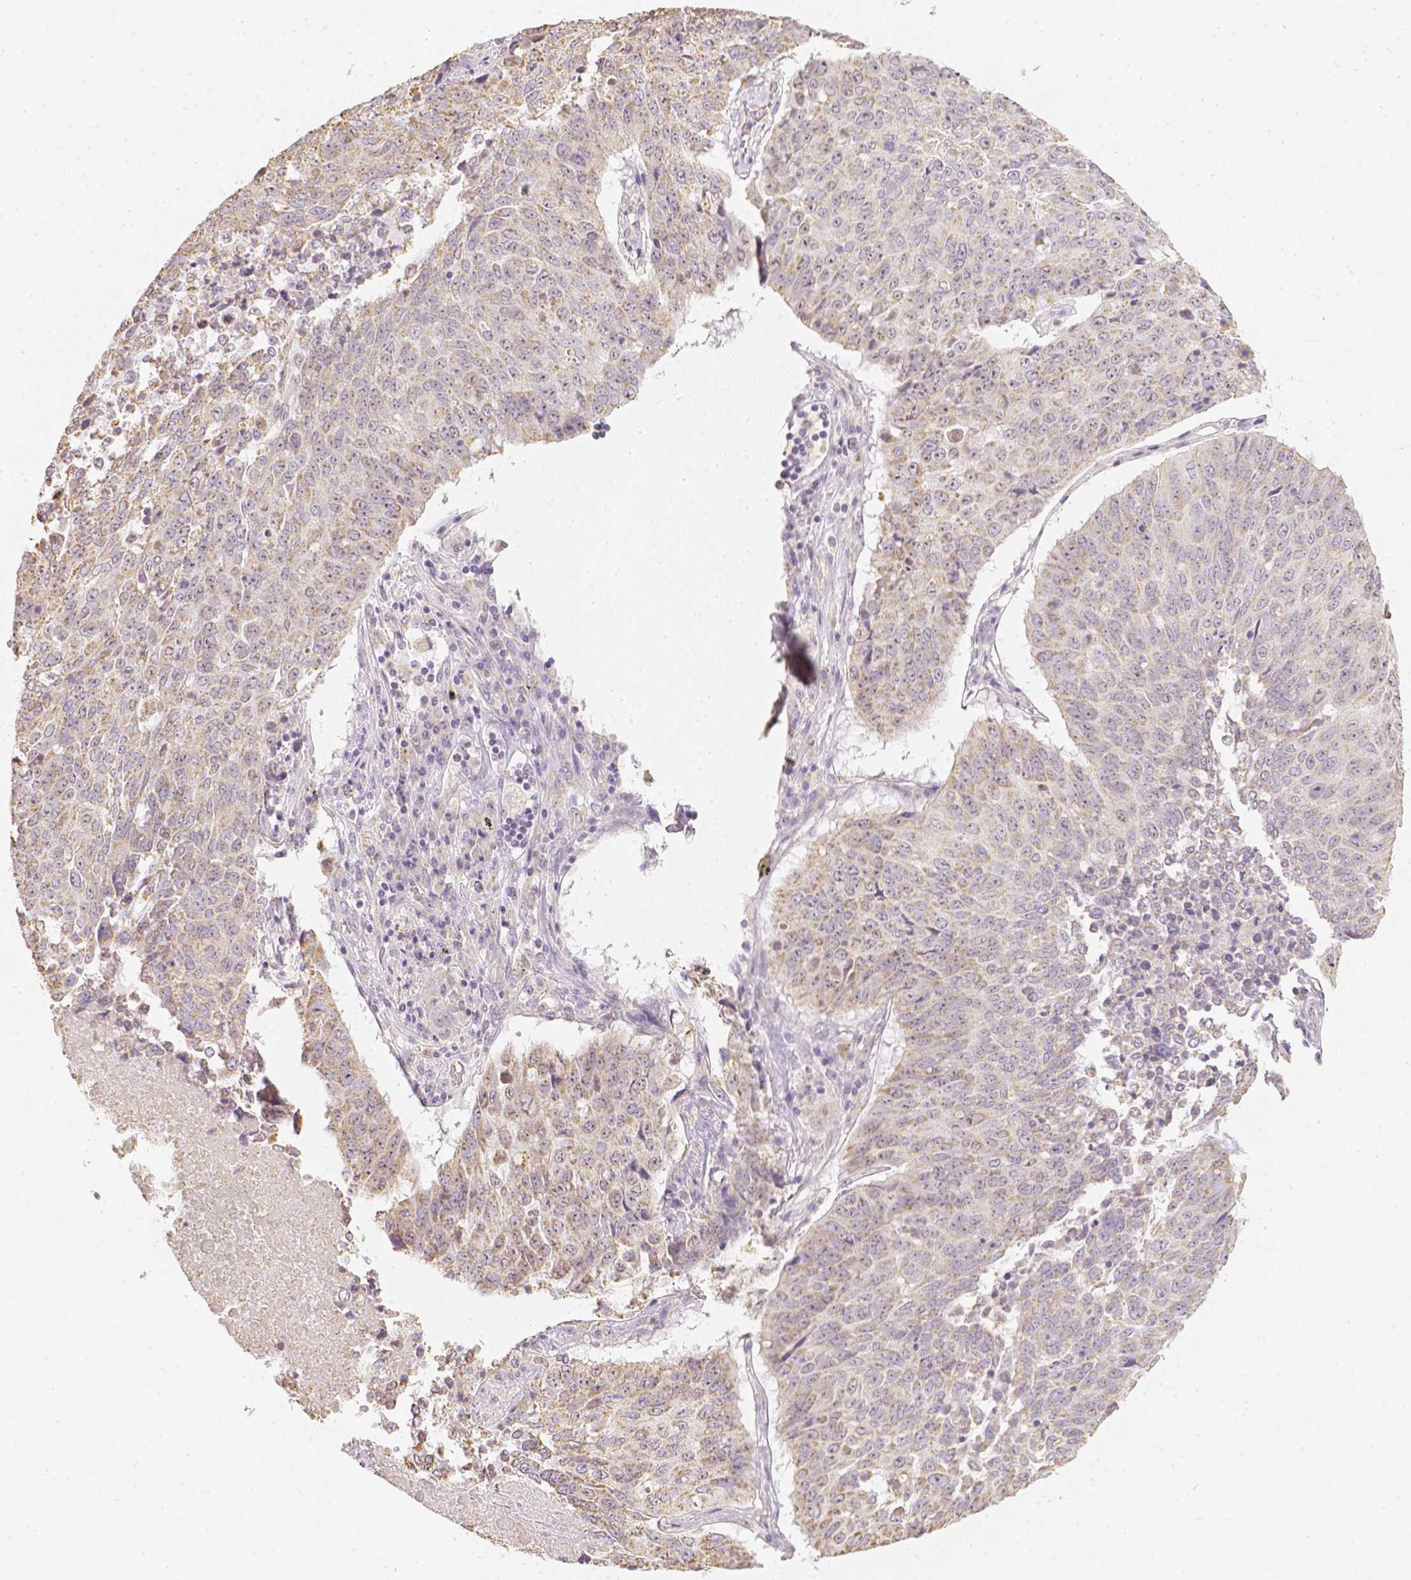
{"staining": {"intensity": "weak", "quantity": ">75%", "location": "cytoplasmic/membranous"}, "tissue": "lung cancer", "cell_type": "Tumor cells", "image_type": "cancer", "snomed": [{"axis": "morphology", "description": "Normal tissue, NOS"}, {"axis": "morphology", "description": "Squamous cell carcinoma, NOS"}, {"axis": "topography", "description": "Bronchus"}, {"axis": "topography", "description": "Lung"}], "caption": "Immunohistochemical staining of lung cancer demonstrates weak cytoplasmic/membranous protein staining in about >75% of tumor cells. Nuclei are stained in blue.", "gene": "NVL", "patient": {"sex": "male", "age": 64}}